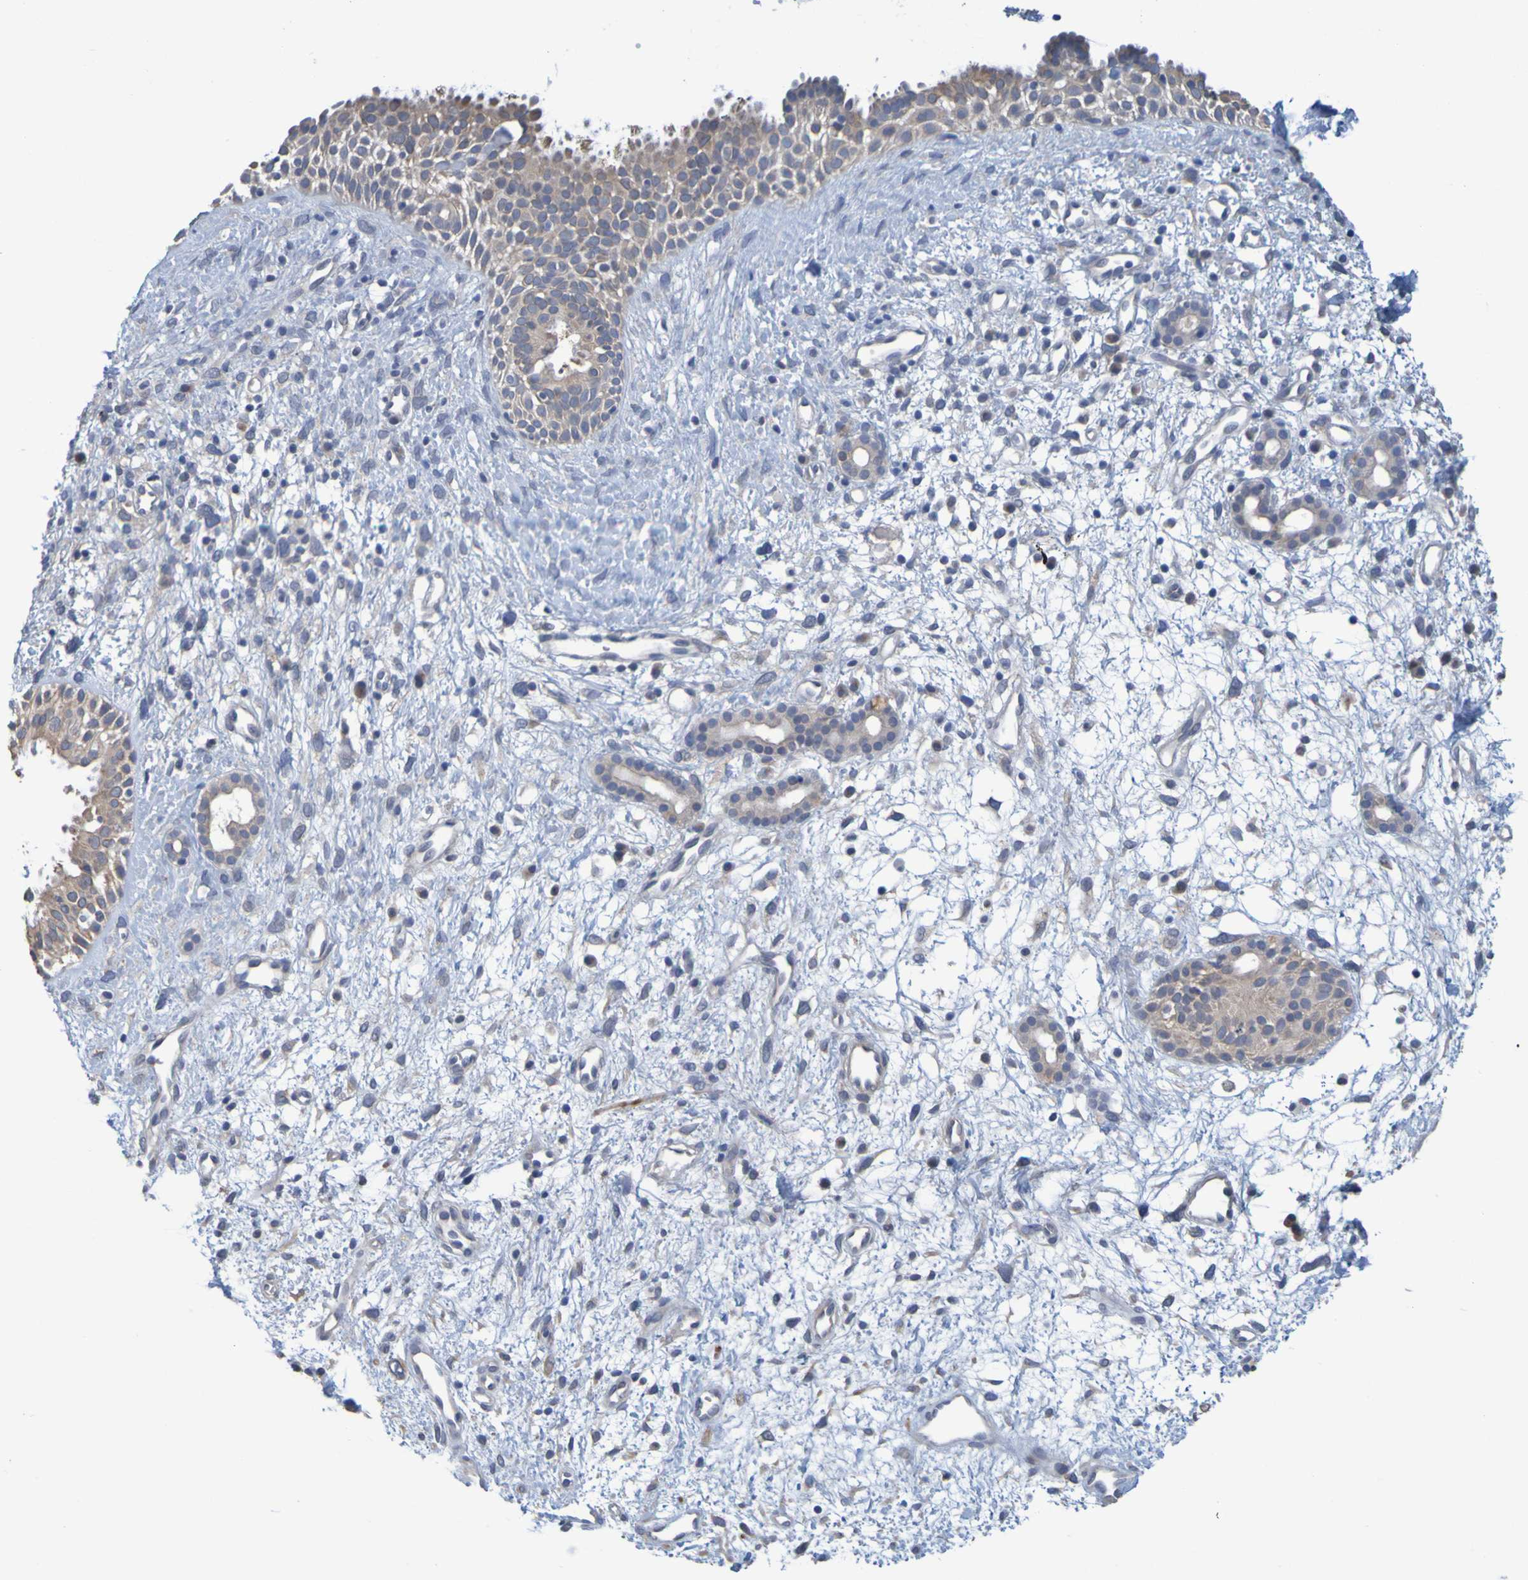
{"staining": {"intensity": "weak", "quantity": ">75%", "location": "cytoplasmic/membranous"}, "tissue": "nasopharynx", "cell_type": "Respiratory epithelial cells", "image_type": "normal", "snomed": [{"axis": "morphology", "description": "Normal tissue, NOS"}, {"axis": "topography", "description": "Nasopharynx"}], "caption": "DAB immunohistochemical staining of unremarkable human nasopharynx exhibits weak cytoplasmic/membranous protein positivity in approximately >75% of respiratory epithelial cells.", "gene": "ENDOU", "patient": {"sex": "male", "age": 22}}